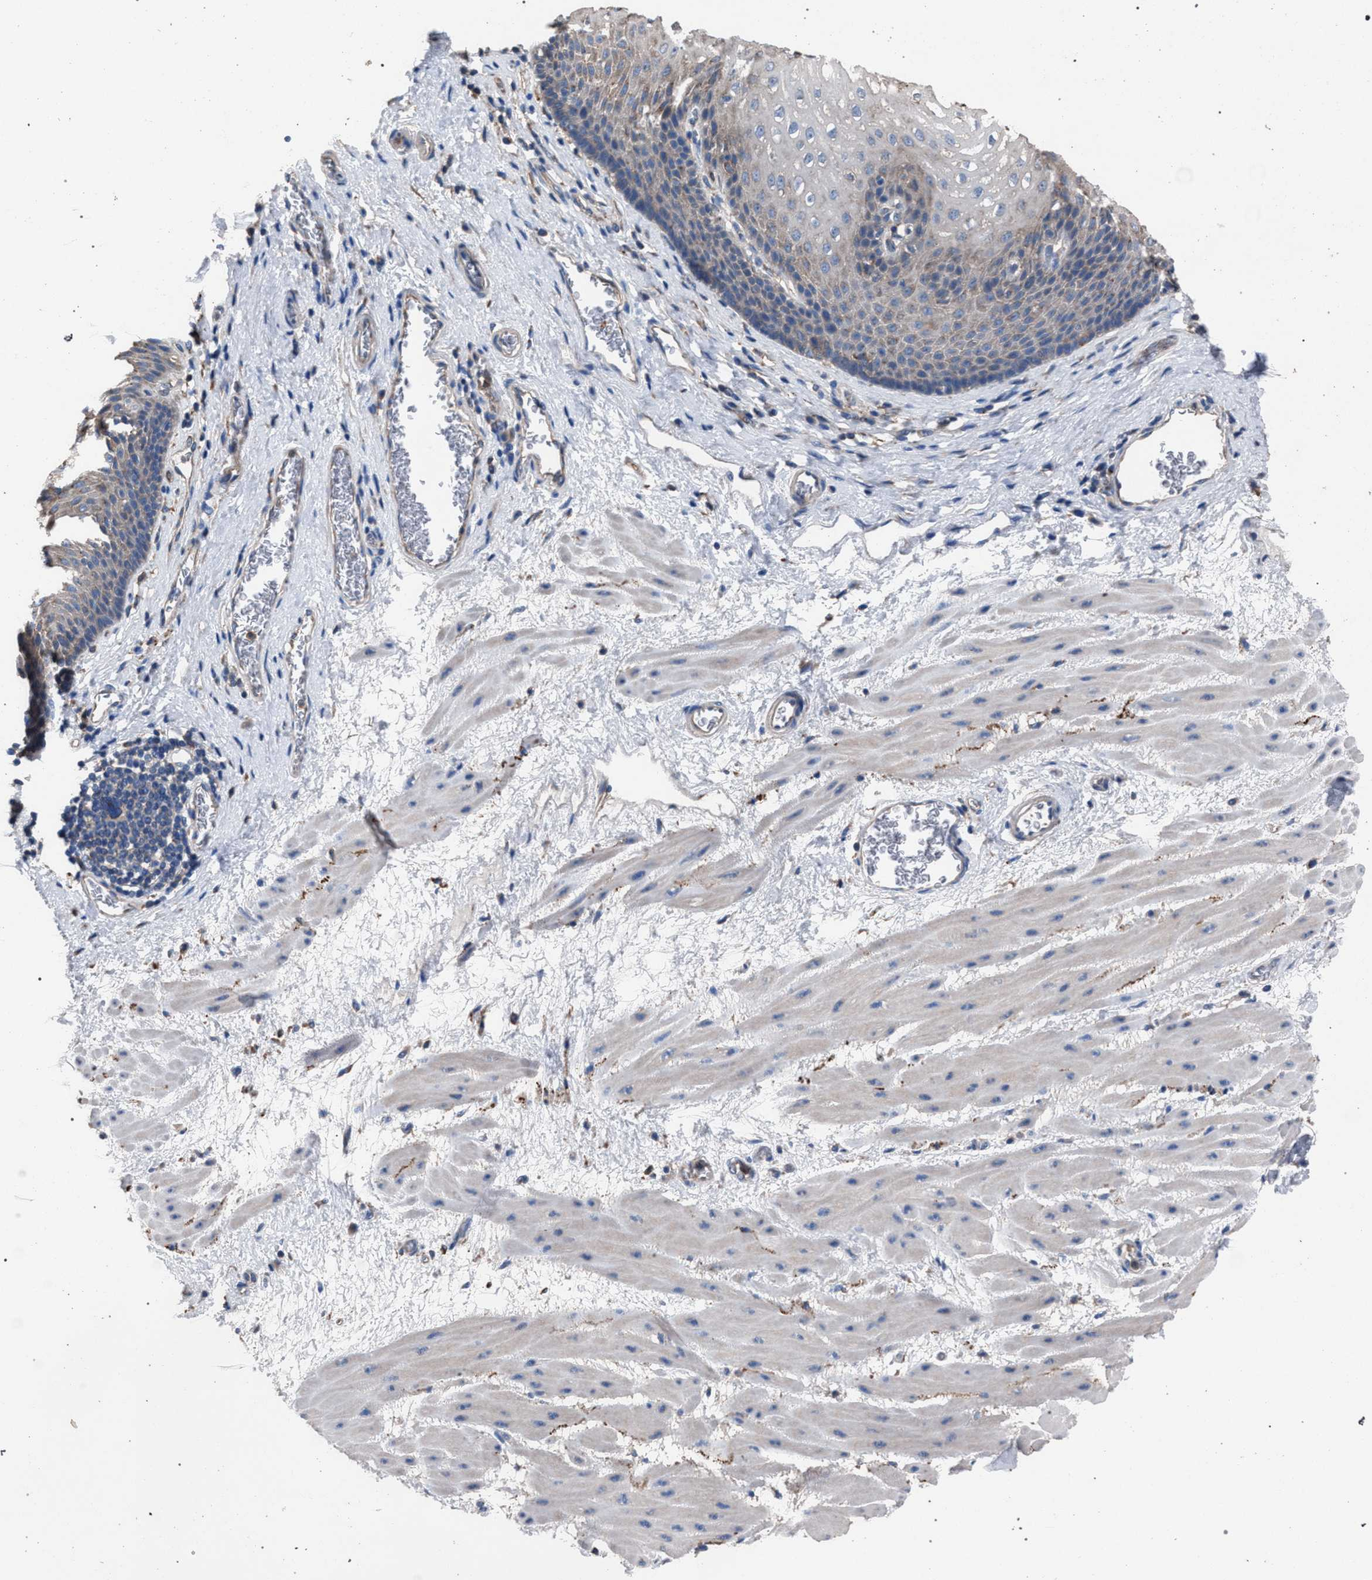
{"staining": {"intensity": "weak", "quantity": "25%-75%", "location": "cytoplasmic/membranous"}, "tissue": "esophagus", "cell_type": "Squamous epithelial cells", "image_type": "normal", "snomed": [{"axis": "morphology", "description": "Normal tissue, NOS"}, {"axis": "topography", "description": "Esophagus"}], "caption": "Immunohistochemical staining of benign esophagus shows low levels of weak cytoplasmic/membranous positivity in approximately 25%-75% of squamous epithelial cells. (DAB = brown stain, brightfield microscopy at high magnification).", "gene": "ATP6V0A1", "patient": {"sex": "male", "age": 48}}